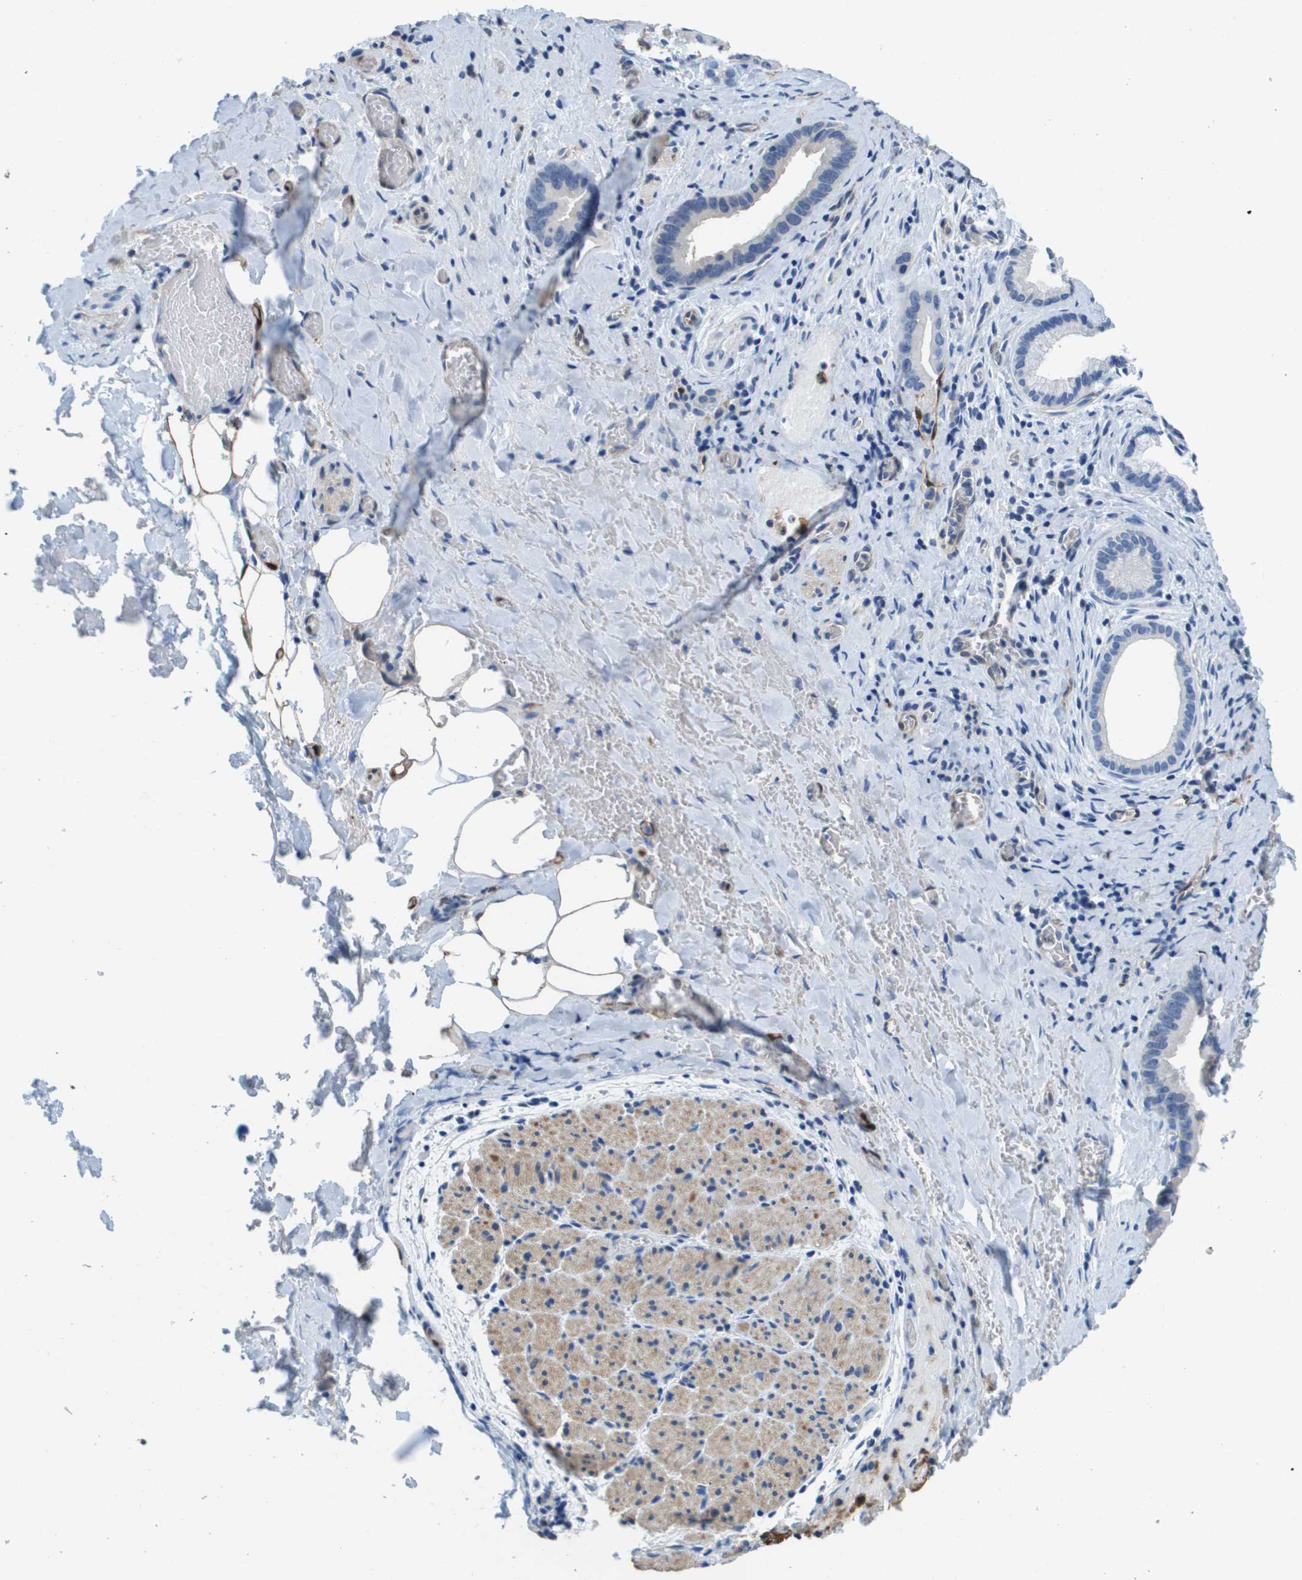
{"staining": {"intensity": "negative", "quantity": "none", "location": "none"}, "tissue": "liver cancer", "cell_type": "Tumor cells", "image_type": "cancer", "snomed": [{"axis": "morphology", "description": "Cholangiocarcinoma"}, {"axis": "topography", "description": "Liver"}], "caption": "Human liver cholangiocarcinoma stained for a protein using IHC shows no positivity in tumor cells.", "gene": "FABP5", "patient": {"sex": "female", "age": 55}}